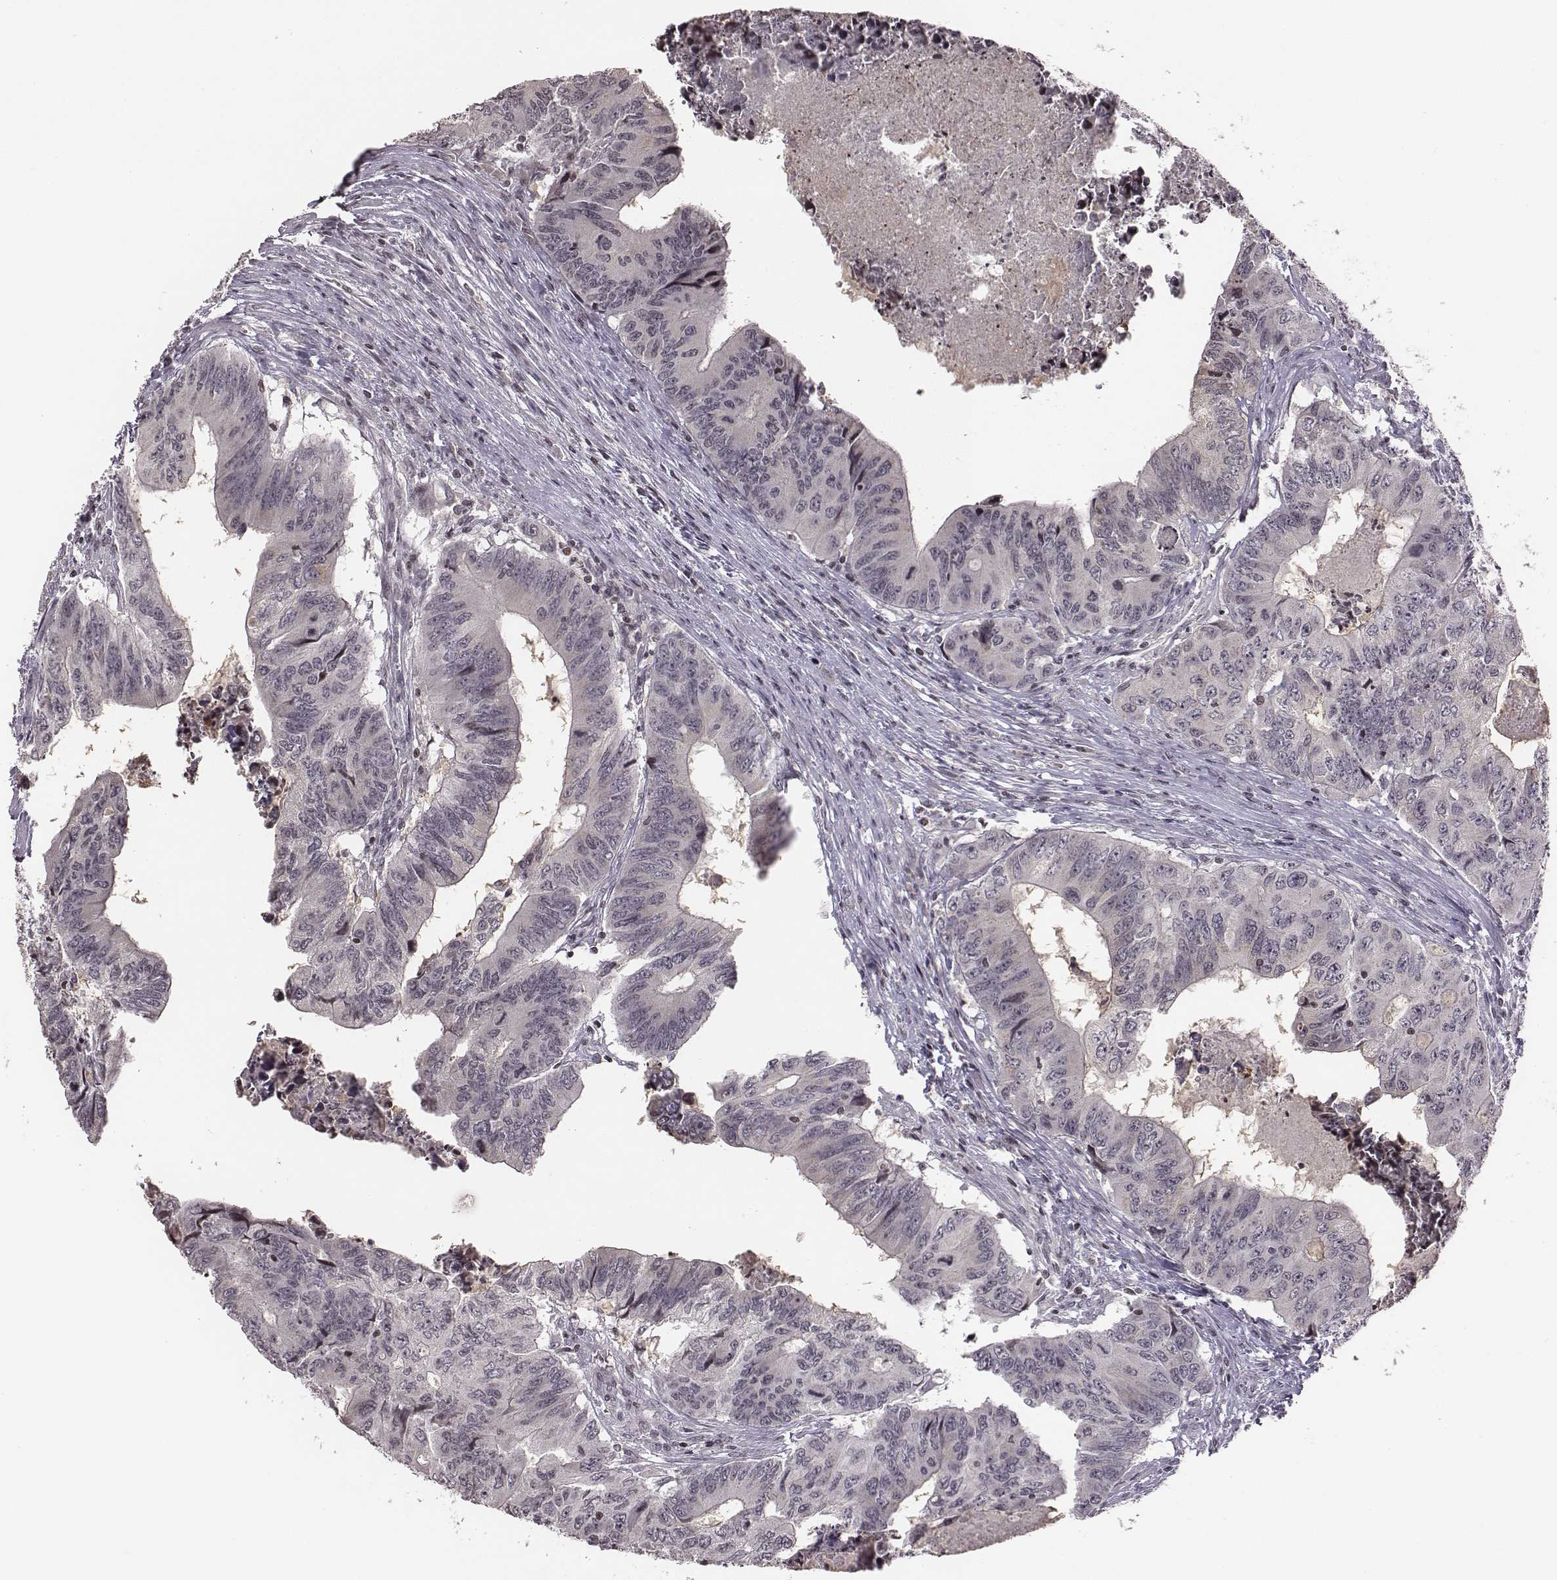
{"staining": {"intensity": "negative", "quantity": "none", "location": "none"}, "tissue": "colorectal cancer", "cell_type": "Tumor cells", "image_type": "cancer", "snomed": [{"axis": "morphology", "description": "Adenocarcinoma, NOS"}, {"axis": "topography", "description": "Colon"}], "caption": "High magnification brightfield microscopy of adenocarcinoma (colorectal) stained with DAB (brown) and counterstained with hematoxylin (blue): tumor cells show no significant staining.", "gene": "GRM4", "patient": {"sex": "male", "age": 53}}